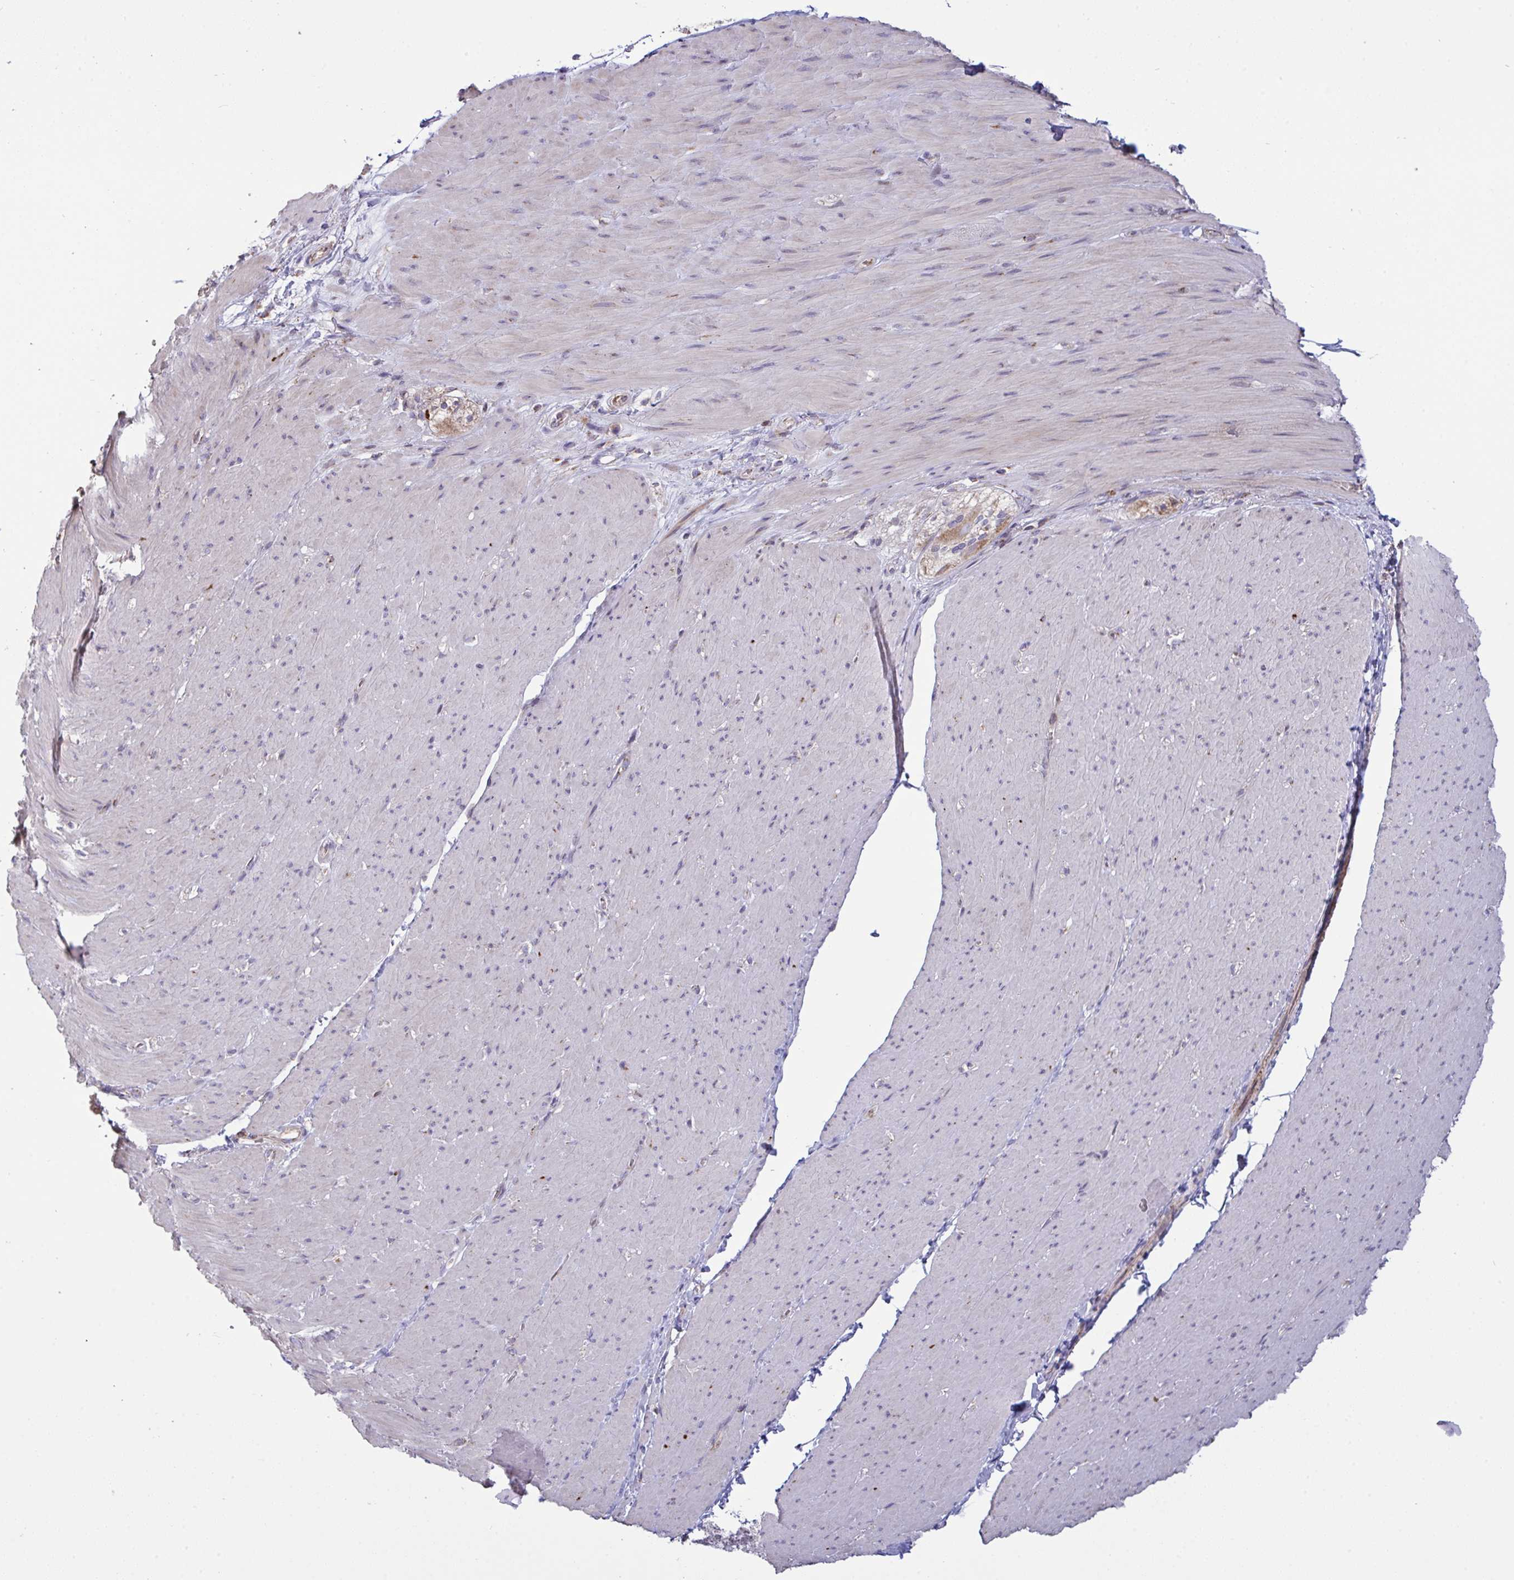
{"staining": {"intensity": "weak", "quantity": "25%-75%", "location": "cytoplasmic/membranous"}, "tissue": "smooth muscle", "cell_type": "Smooth muscle cells", "image_type": "normal", "snomed": [{"axis": "morphology", "description": "Normal tissue, NOS"}, {"axis": "topography", "description": "Smooth muscle"}, {"axis": "topography", "description": "Rectum"}], "caption": "Normal smooth muscle demonstrates weak cytoplasmic/membranous expression in about 25%-75% of smooth muscle cells, visualized by immunohistochemistry. The staining is performed using DAB (3,3'-diaminobenzidine) brown chromogen to label protein expression. The nuclei are counter-stained blue using hematoxylin.", "gene": "MICOS10", "patient": {"sex": "male", "age": 53}}